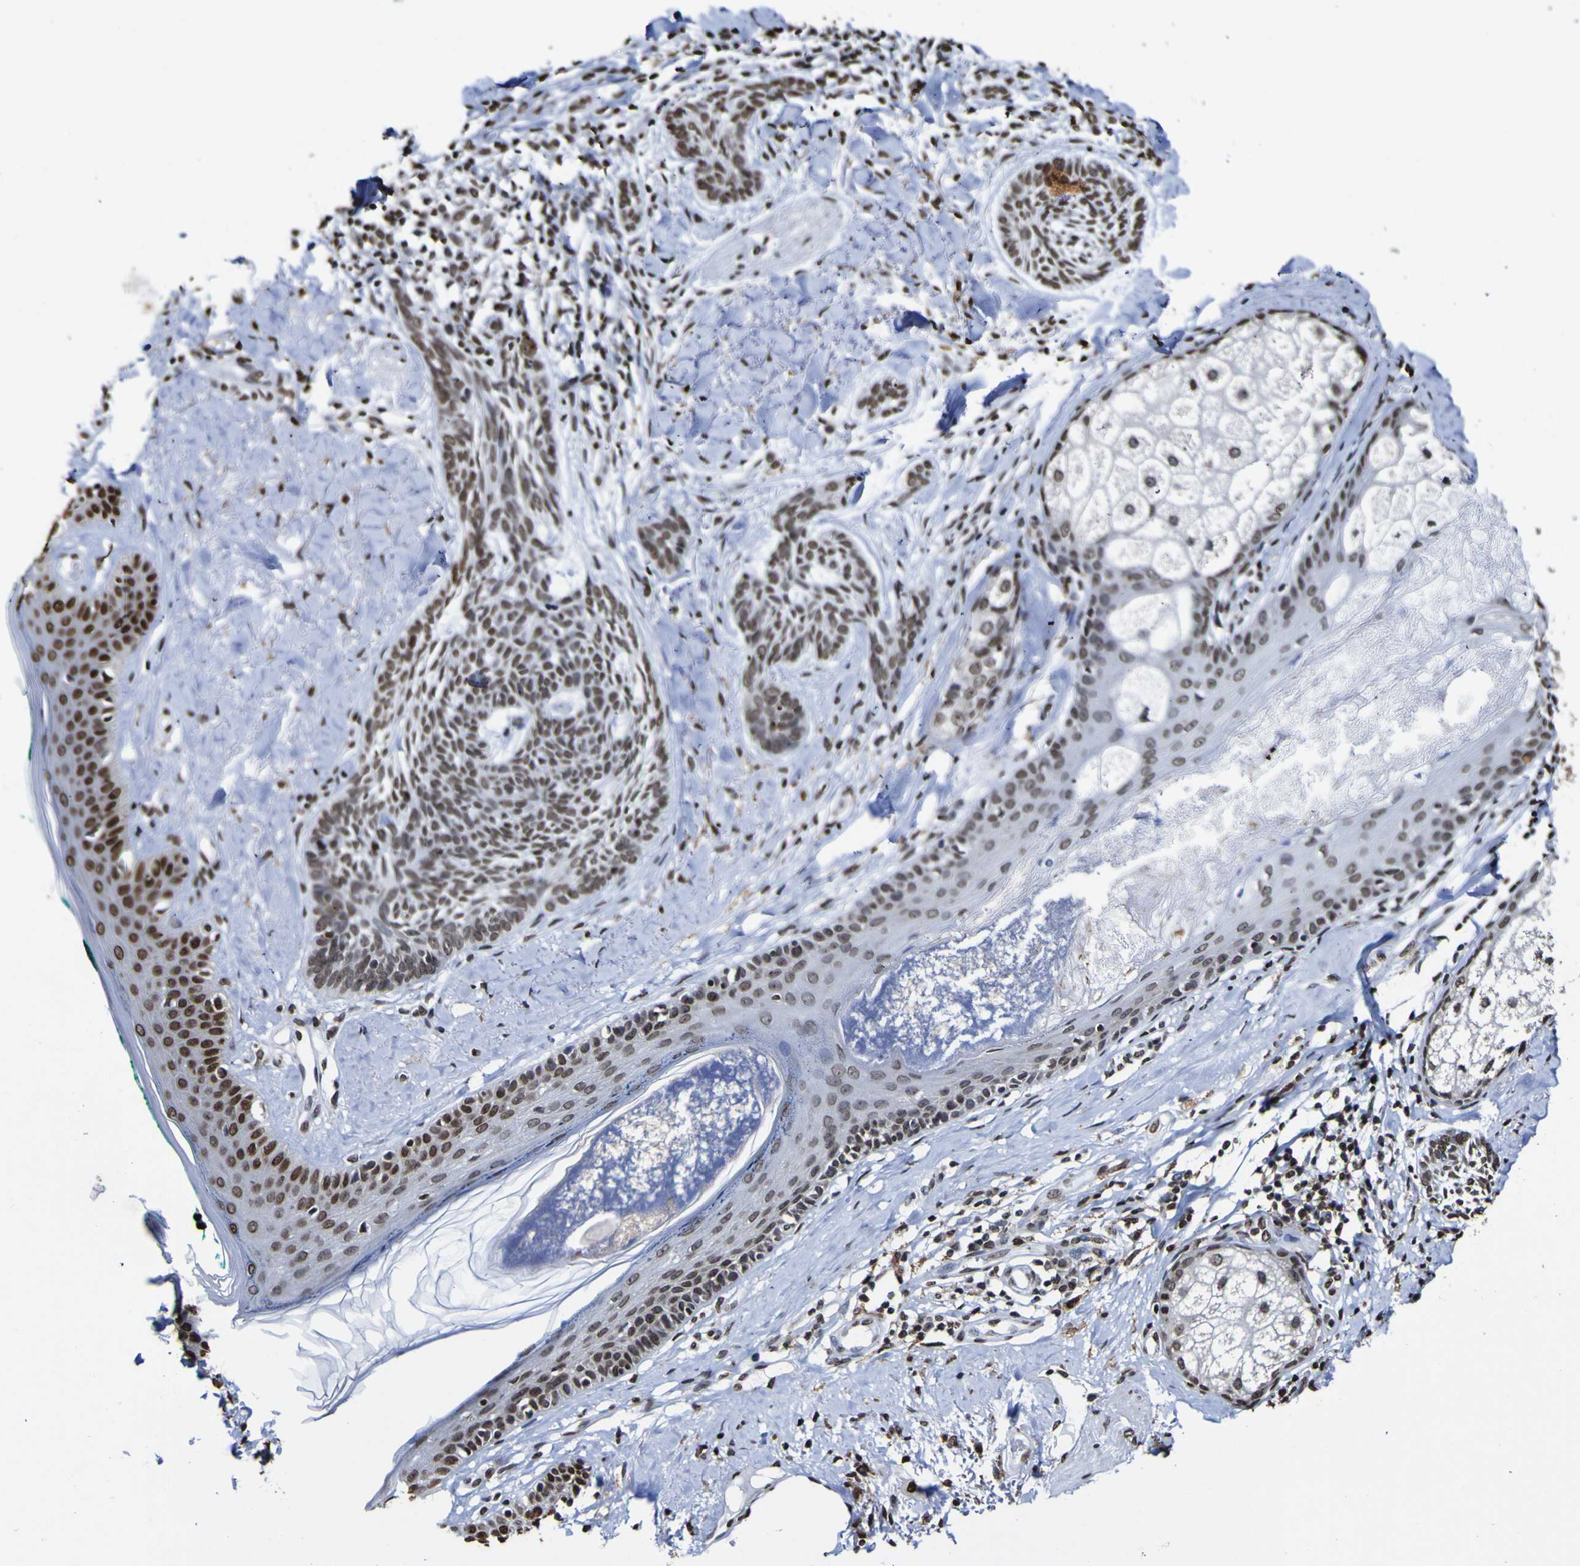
{"staining": {"intensity": "moderate", "quantity": ">75%", "location": "nuclear"}, "tissue": "skin cancer", "cell_type": "Tumor cells", "image_type": "cancer", "snomed": [{"axis": "morphology", "description": "Basal cell carcinoma"}, {"axis": "topography", "description": "Skin"}], "caption": "This is a micrograph of IHC staining of basal cell carcinoma (skin), which shows moderate positivity in the nuclear of tumor cells.", "gene": "PIAS1", "patient": {"sex": "male", "age": 43}}